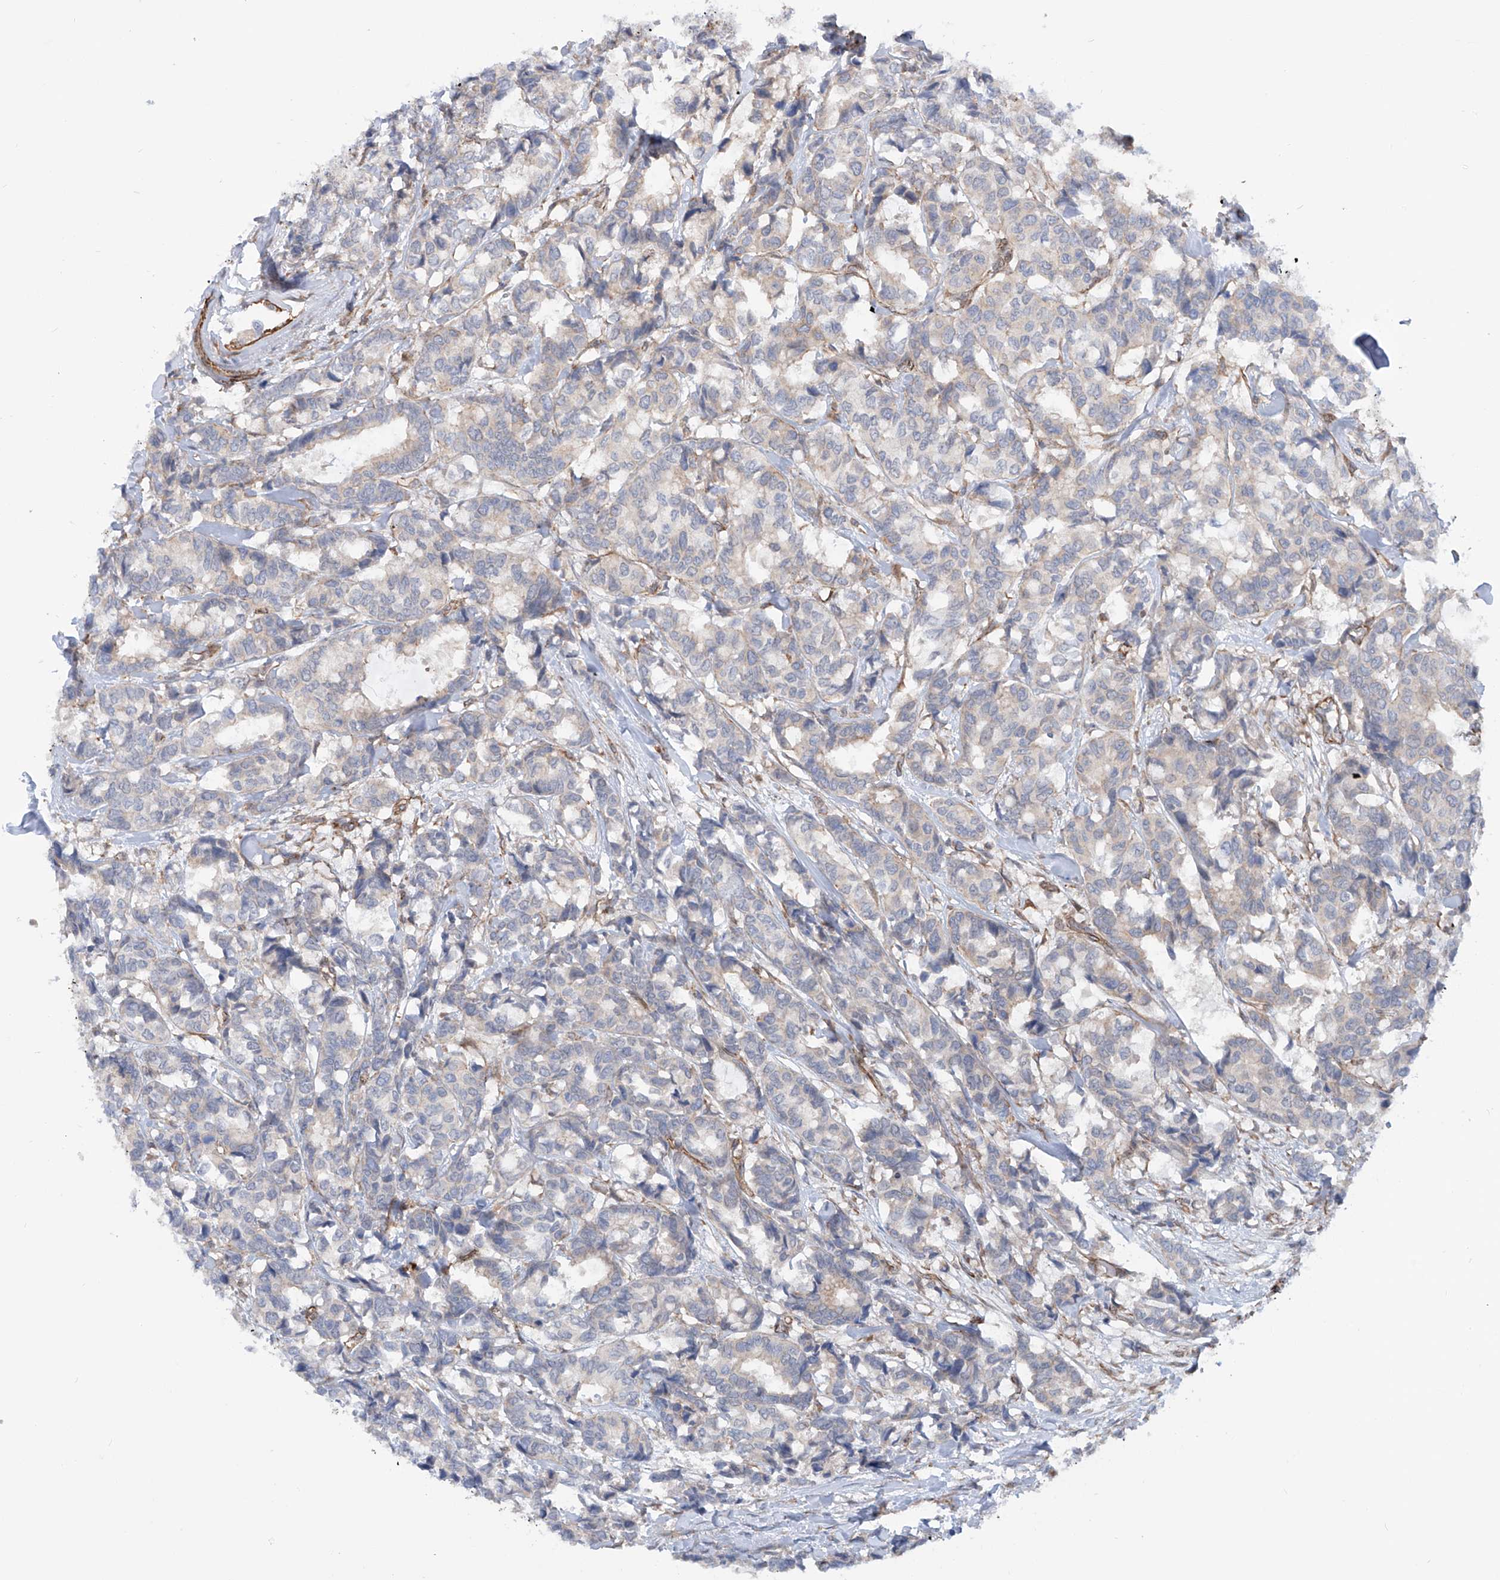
{"staining": {"intensity": "weak", "quantity": "<25%", "location": "cytoplasmic/membranous"}, "tissue": "breast cancer", "cell_type": "Tumor cells", "image_type": "cancer", "snomed": [{"axis": "morphology", "description": "Duct carcinoma"}, {"axis": "topography", "description": "Breast"}], "caption": "Photomicrograph shows no protein expression in tumor cells of breast cancer (invasive ductal carcinoma) tissue.", "gene": "ZNF490", "patient": {"sex": "female", "age": 87}}